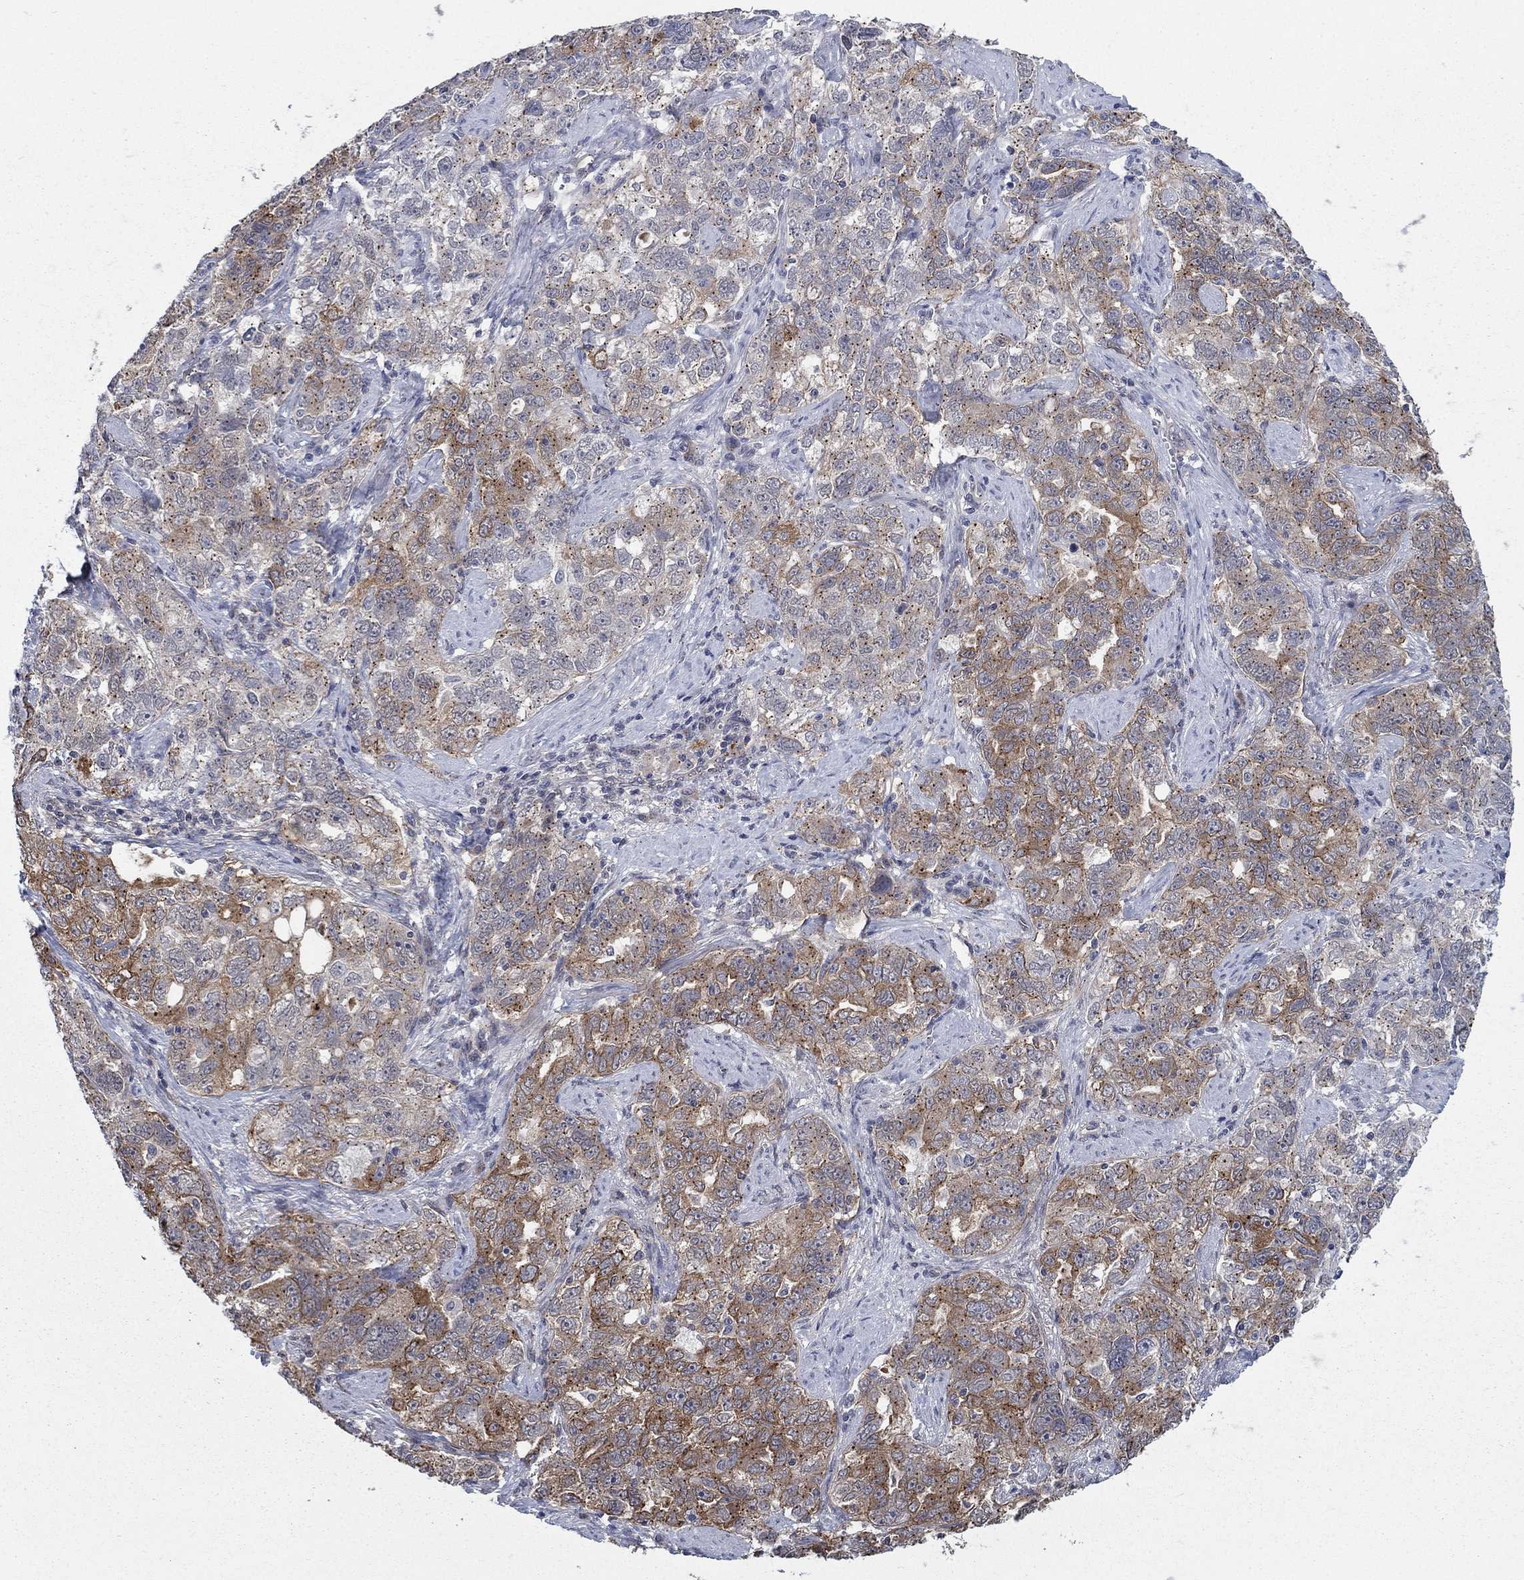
{"staining": {"intensity": "moderate", "quantity": ">75%", "location": "cytoplasmic/membranous"}, "tissue": "ovarian cancer", "cell_type": "Tumor cells", "image_type": "cancer", "snomed": [{"axis": "morphology", "description": "Cystadenocarcinoma, serous, NOS"}, {"axis": "topography", "description": "Ovary"}], "caption": "An image of ovarian cancer stained for a protein displays moderate cytoplasmic/membranous brown staining in tumor cells.", "gene": "SH3RF1", "patient": {"sex": "female", "age": 51}}